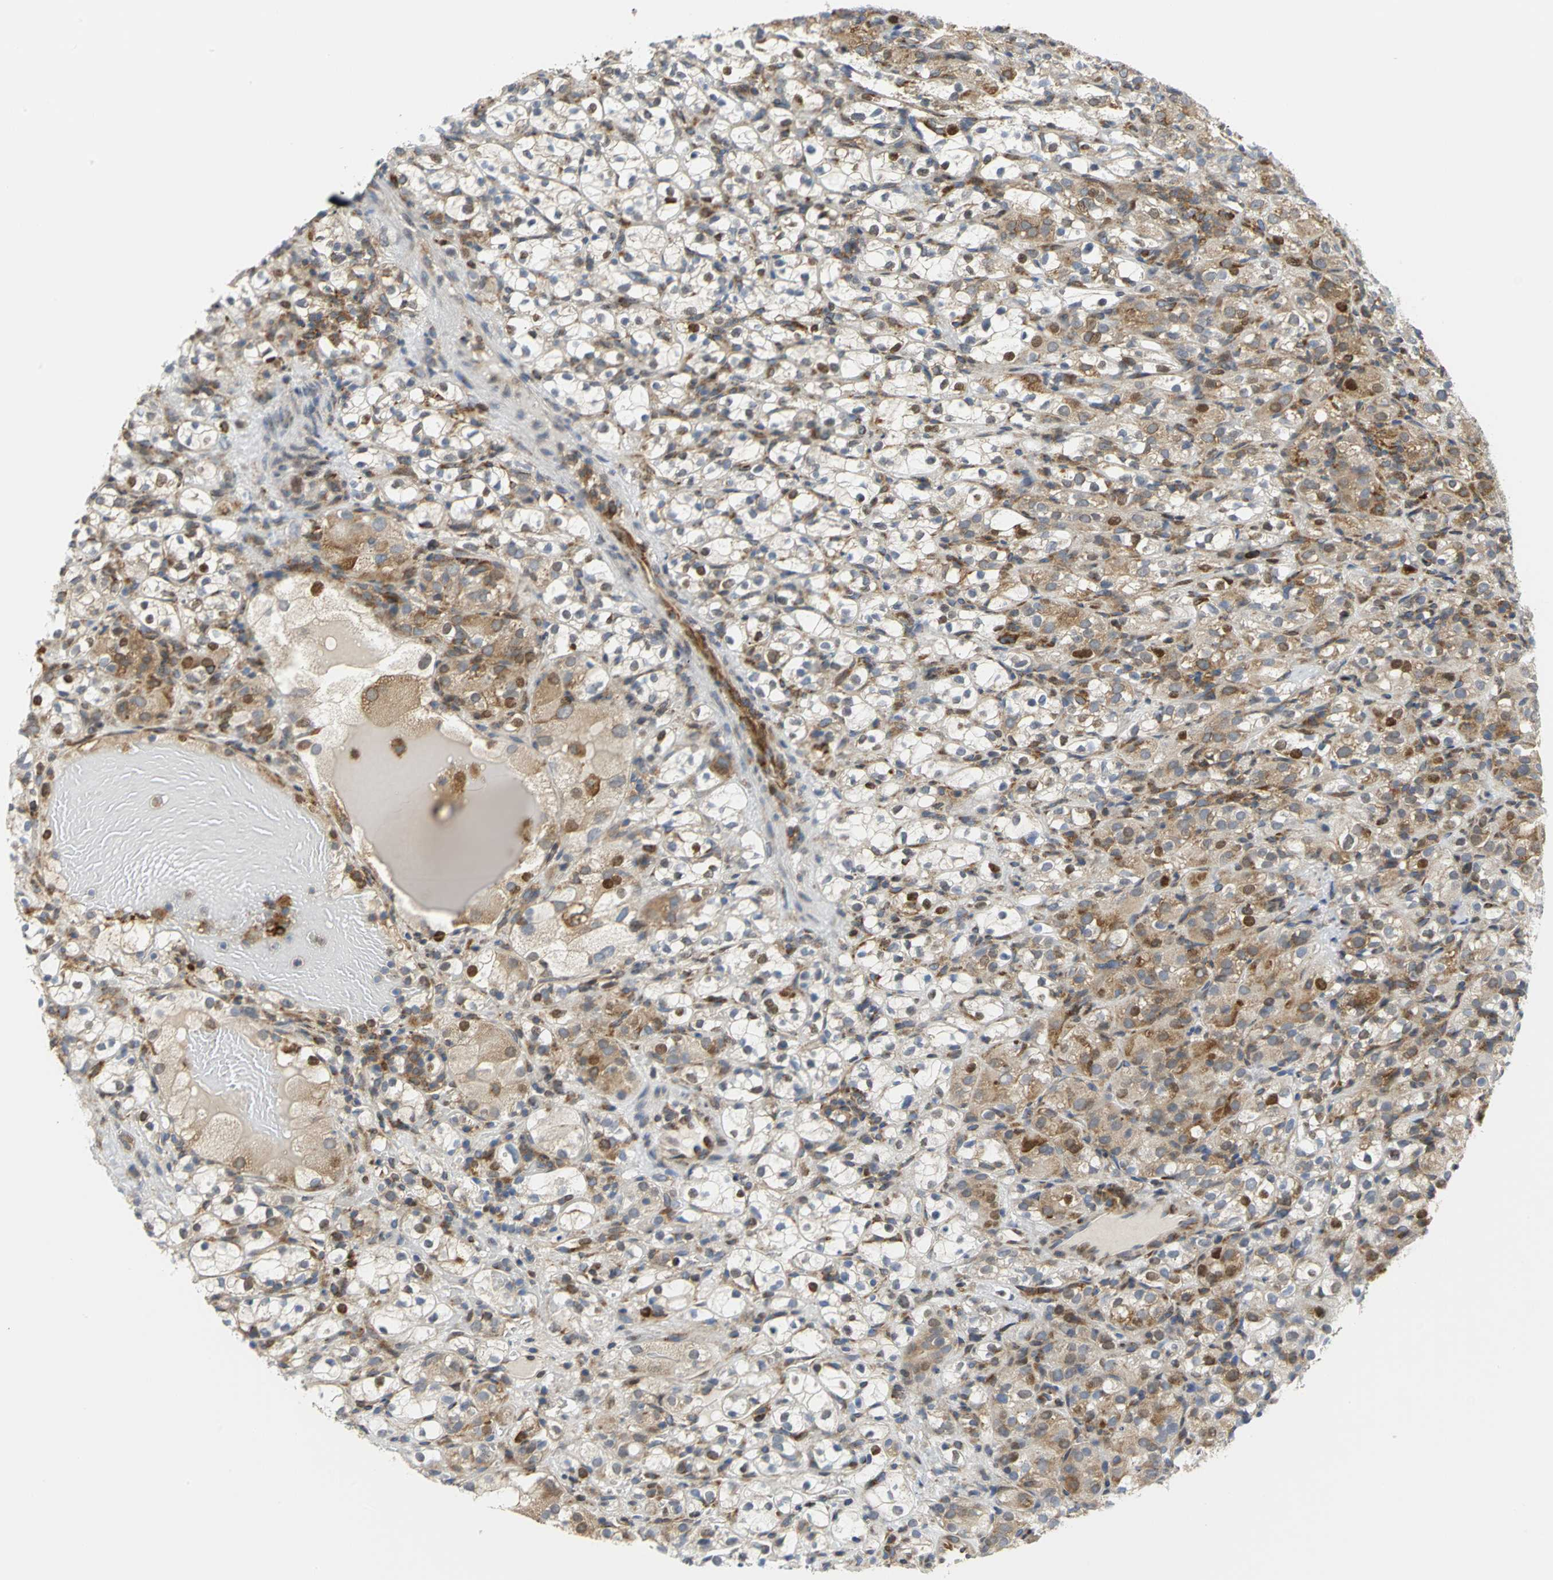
{"staining": {"intensity": "moderate", "quantity": "25%-75%", "location": "cytoplasmic/membranous"}, "tissue": "renal cancer", "cell_type": "Tumor cells", "image_type": "cancer", "snomed": [{"axis": "morphology", "description": "Normal tissue, NOS"}, {"axis": "morphology", "description": "Adenocarcinoma, NOS"}, {"axis": "topography", "description": "Kidney"}], "caption": "DAB (3,3'-diaminobenzidine) immunohistochemical staining of human renal cancer exhibits moderate cytoplasmic/membranous protein positivity in approximately 25%-75% of tumor cells.", "gene": "YBX1", "patient": {"sex": "male", "age": 61}}